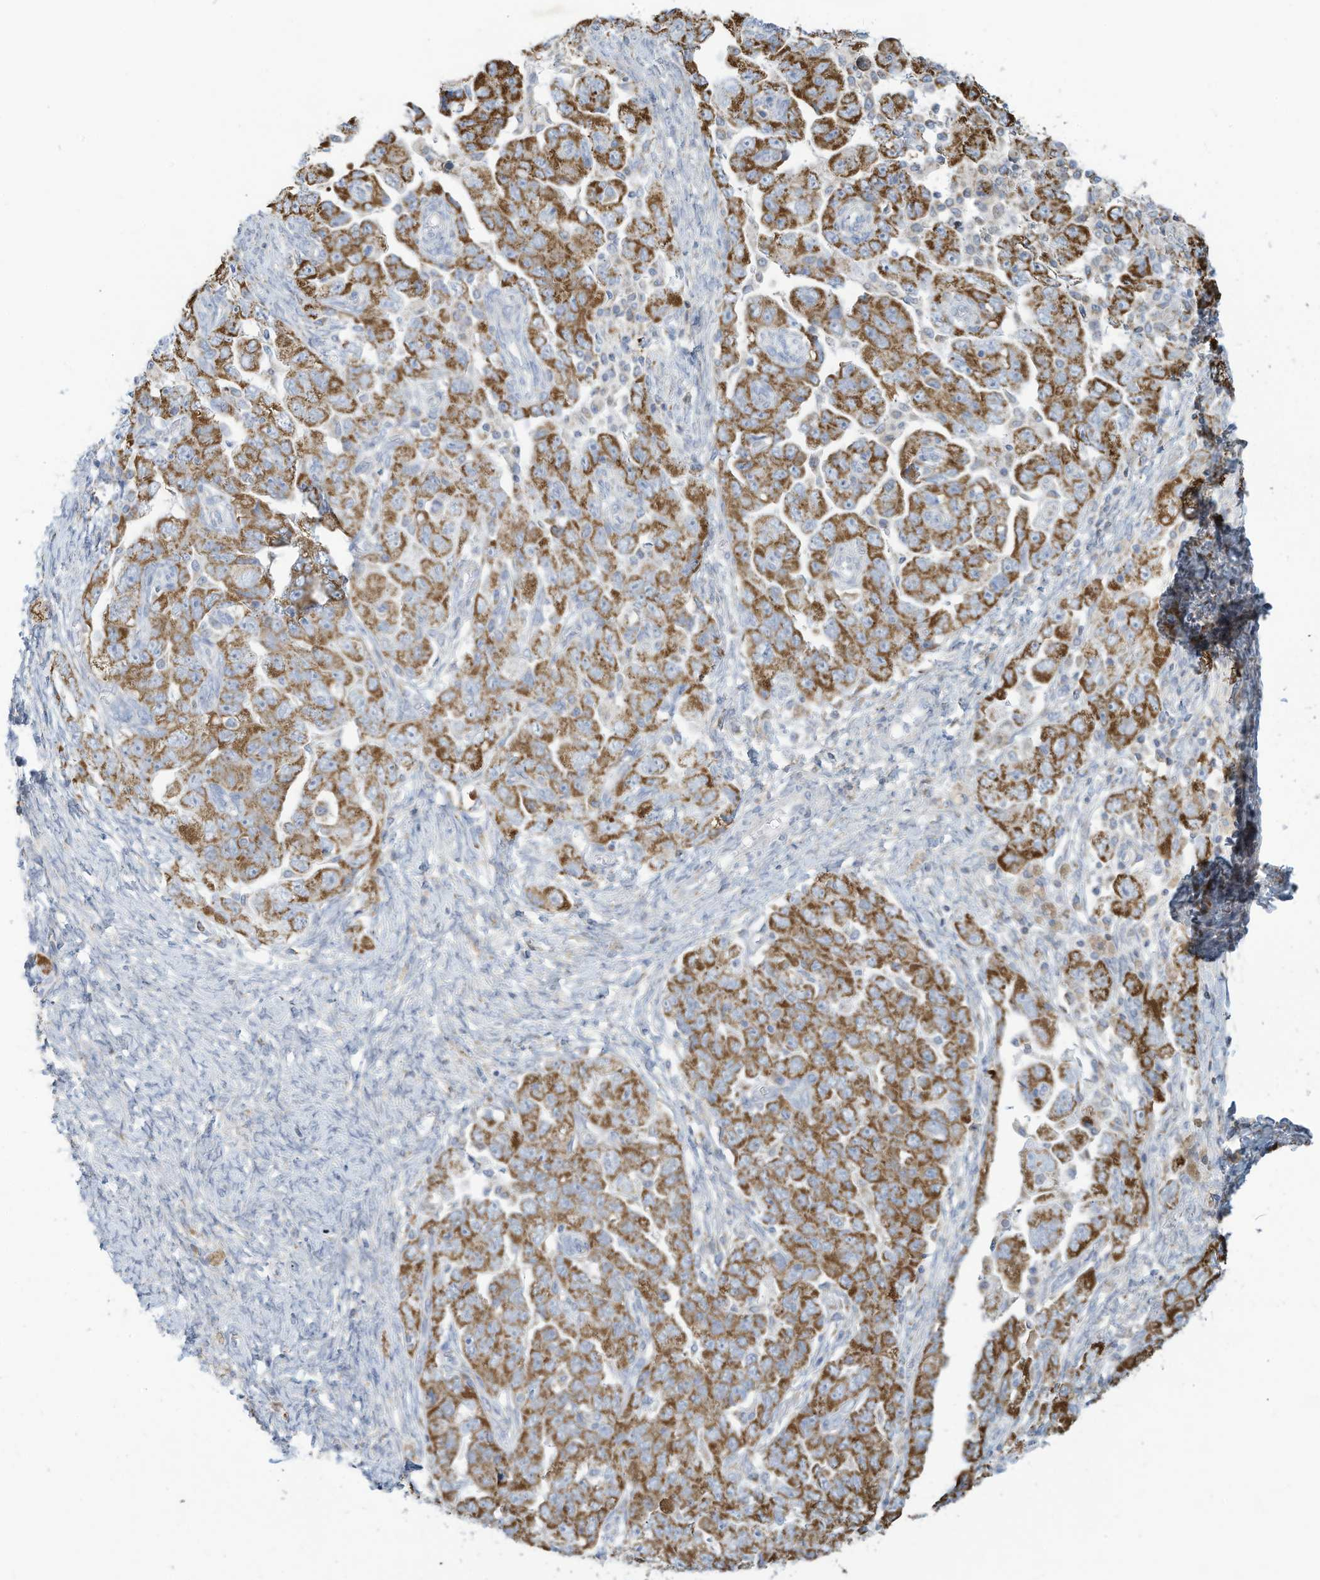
{"staining": {"intensity": "moderate", "quantity": ">75%", "location": "cytoplasmic/membranous"}, "tissue": "ovarian cancer", "cell_type": "Tumor cells", "image_type": "cancer", "snomed": [{"axis": "morphology", "description": "Carcinoma, NOS"}, {"axis": "morphology", "description": "Cystadenocarcinoma, serous, NOS"}, {"axis": "topography", "description": "Ovary"}], "caption": "This image reveals immunohistochemistry (IHC) staining of ovarian cancer, with medium moderate cytoplasmic/membranous staining in about >75% of tumor cells.", "gene": "NLN", "patient": {"sex": "female", "age": 69}}